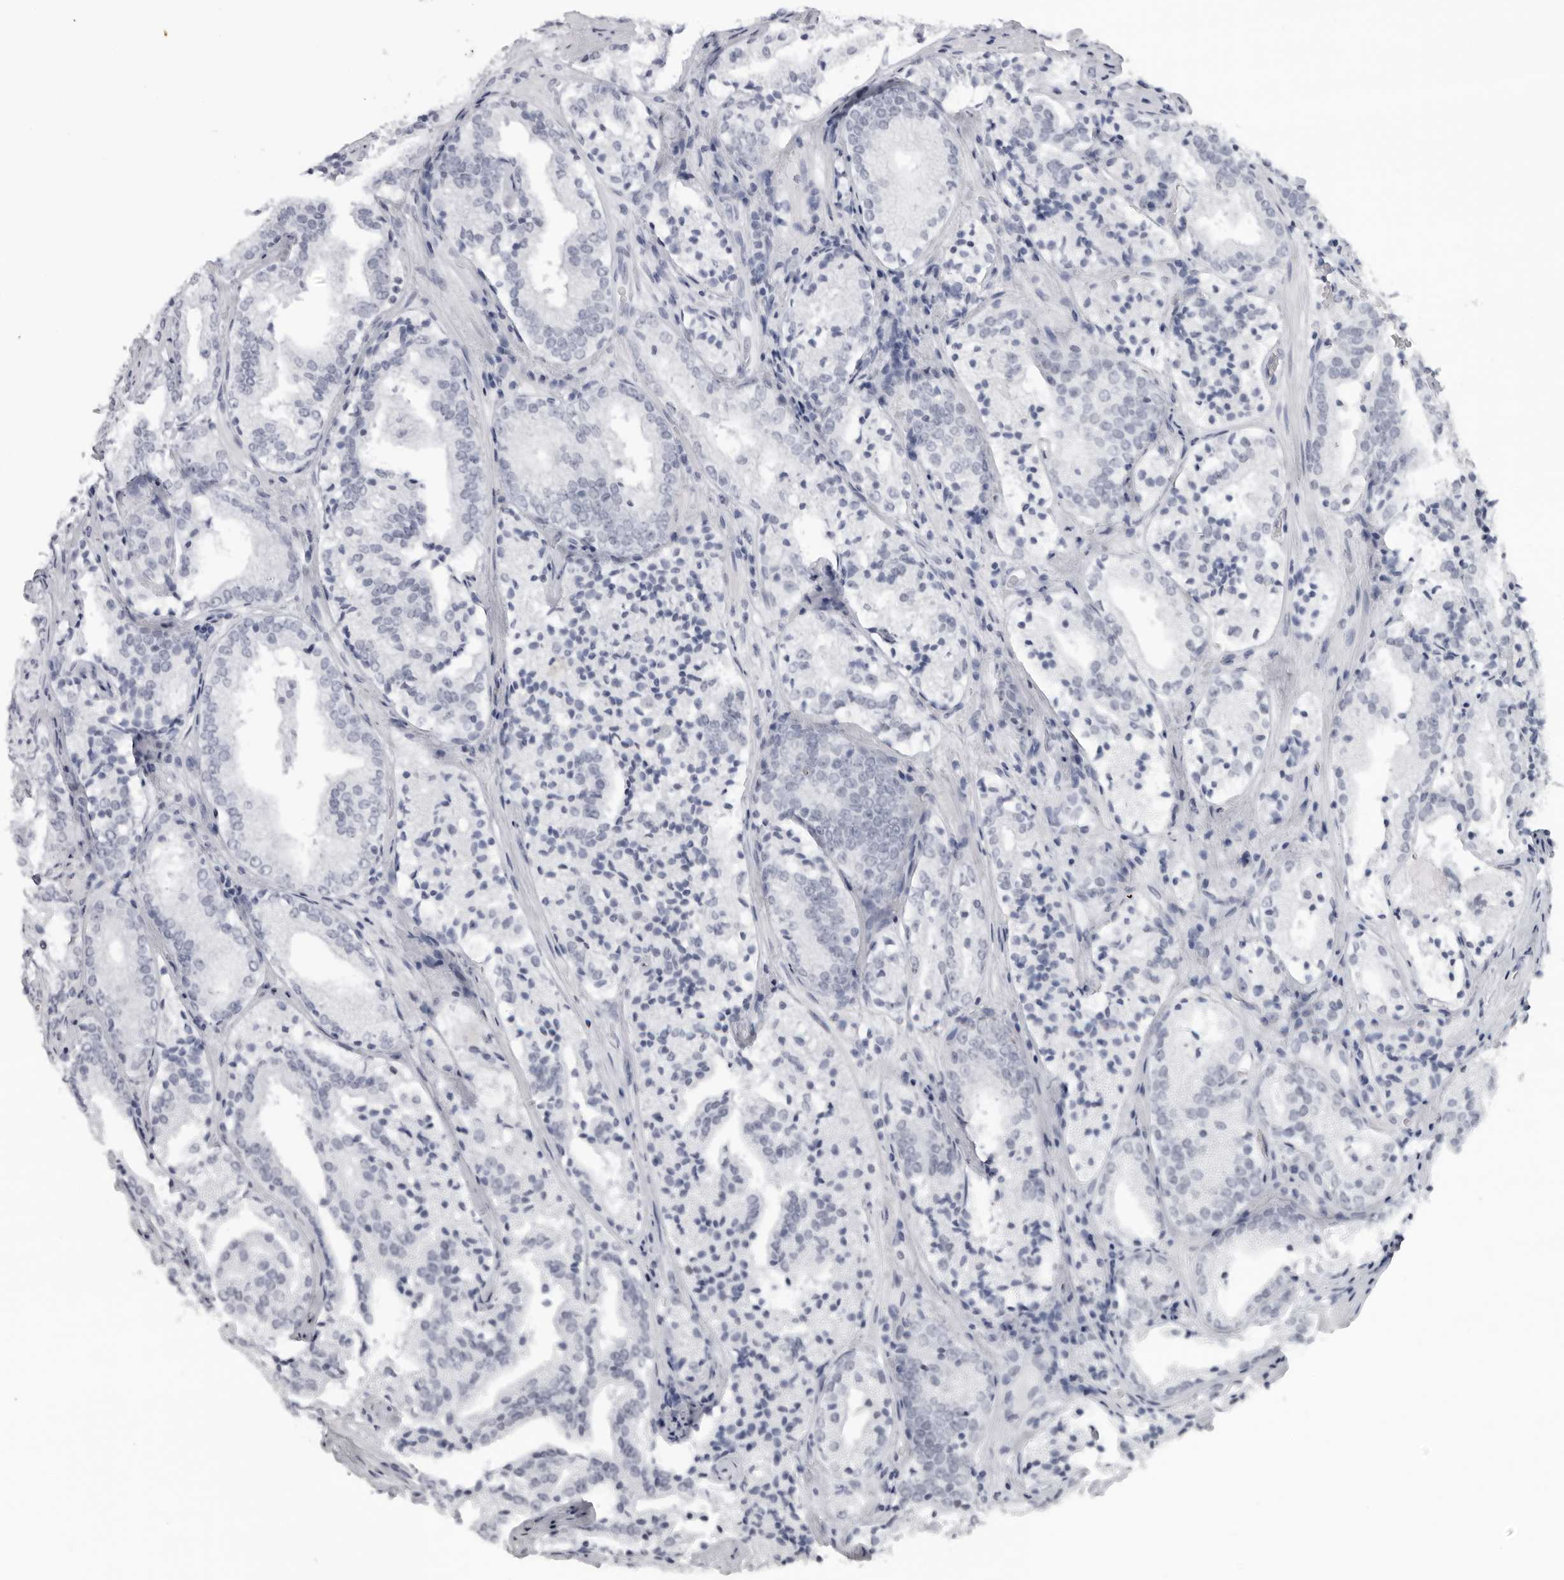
{"staining": {"intensity": "negative", "quantity": "none", "location": "none"}, "tissue": "prostate cancer", "cell_type": "Tumor cells", "image_type": "cancer", "snomed": [{"axis": "morphology", "description": "Adenocarcinoma, High grade"}, {"axis": "topography", "description": "Prostate"}], "caption": "Photomicrograph shows no protein staining in tumor cells of high-grade adenocarcinoma (prostate) tissue. (Stains: DAB immunohistochemistry with hematoxylin counter stain, Microscopy: brightfield microscopy at high magnification).", "gene": "ESPN", "patient": {"sex": "male", "age": 57}}